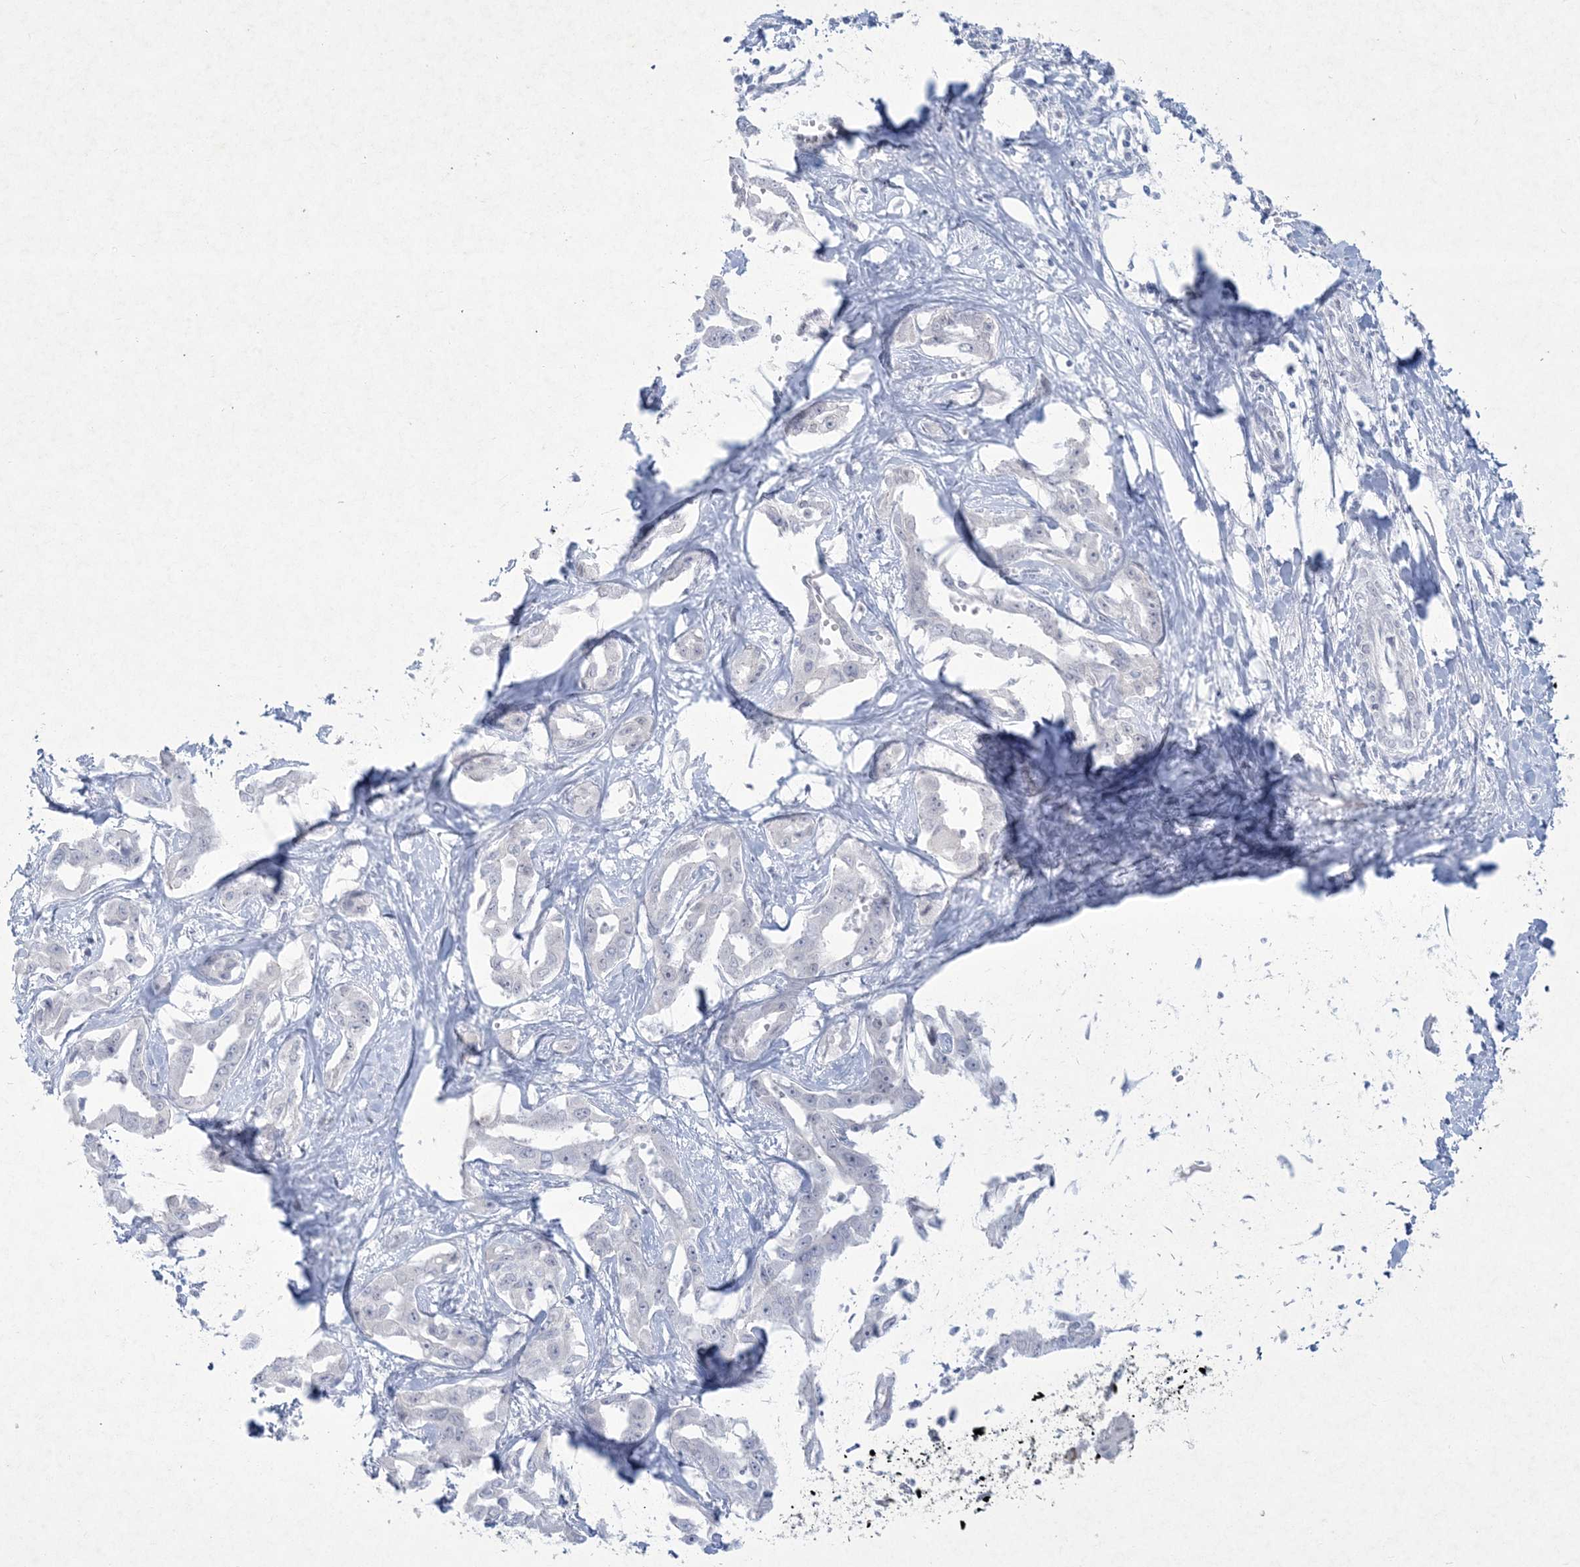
{"staining": {"intensity": "negative", "quantity": "none", "location": "none"}, "tissue": "liver cancer", "cell_type": "Tumor cells", "image_type": "cancer", "snomed": [{"axis": "morphology", "description": "Cholangiocarcinoma"}, {"axis": "topography", "description": "Liver"}], "caption": "IHC micrograph of neoplastic tissue: human cholangiocarcinoma (liver) stained with DAB (3,3'-diaminobenzidine) shows no significant protein positivity in tumor cells. (DAB immunohistochemistry (IHC) visualized using brightfield microscopy, high magnification).", "gene": "HOMEZ", "patient": {"sex": "male", "age": 59}}